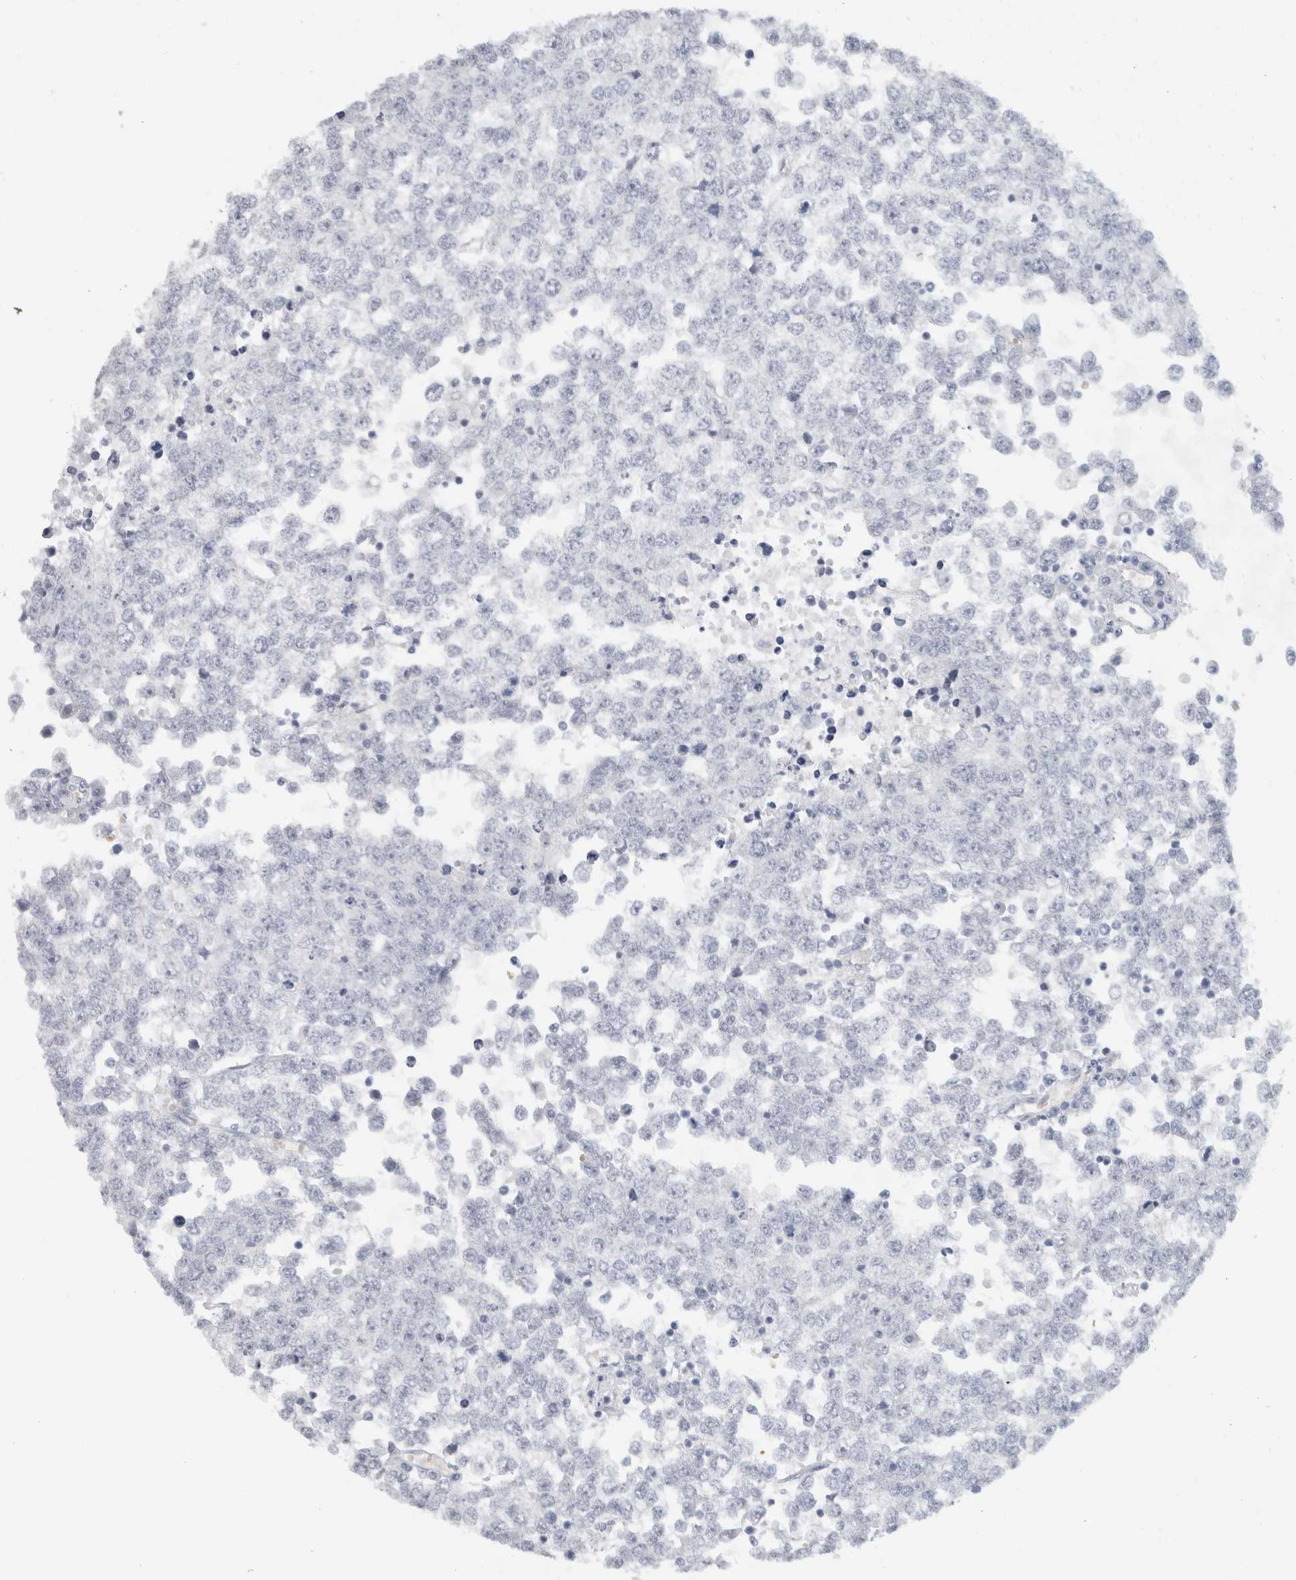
{"staining": {"intensity": "negative", "quantity": "none", "location": "none"}, "tissue": "testis cancer", "cell_type": "Tumor cells", "image_type": "cancer", "snomed": [{"axis": "morphology", "description": "Seminoma, NOS"}, {"axis": "topography", "description": "Testis"}], "caption": "Immunohistochemistry image of neoplastic tissue: human seminoma (testis) stained with DAB (3,3'-diaminobenzidine) displays no significant protein expression in tumor cells. (DAB (3,3'-diaminobenzidine) IHC with hematoxylin counter stain).", "gene": "FMR1NB", "patient": {"sex": "male", "age": 65}}